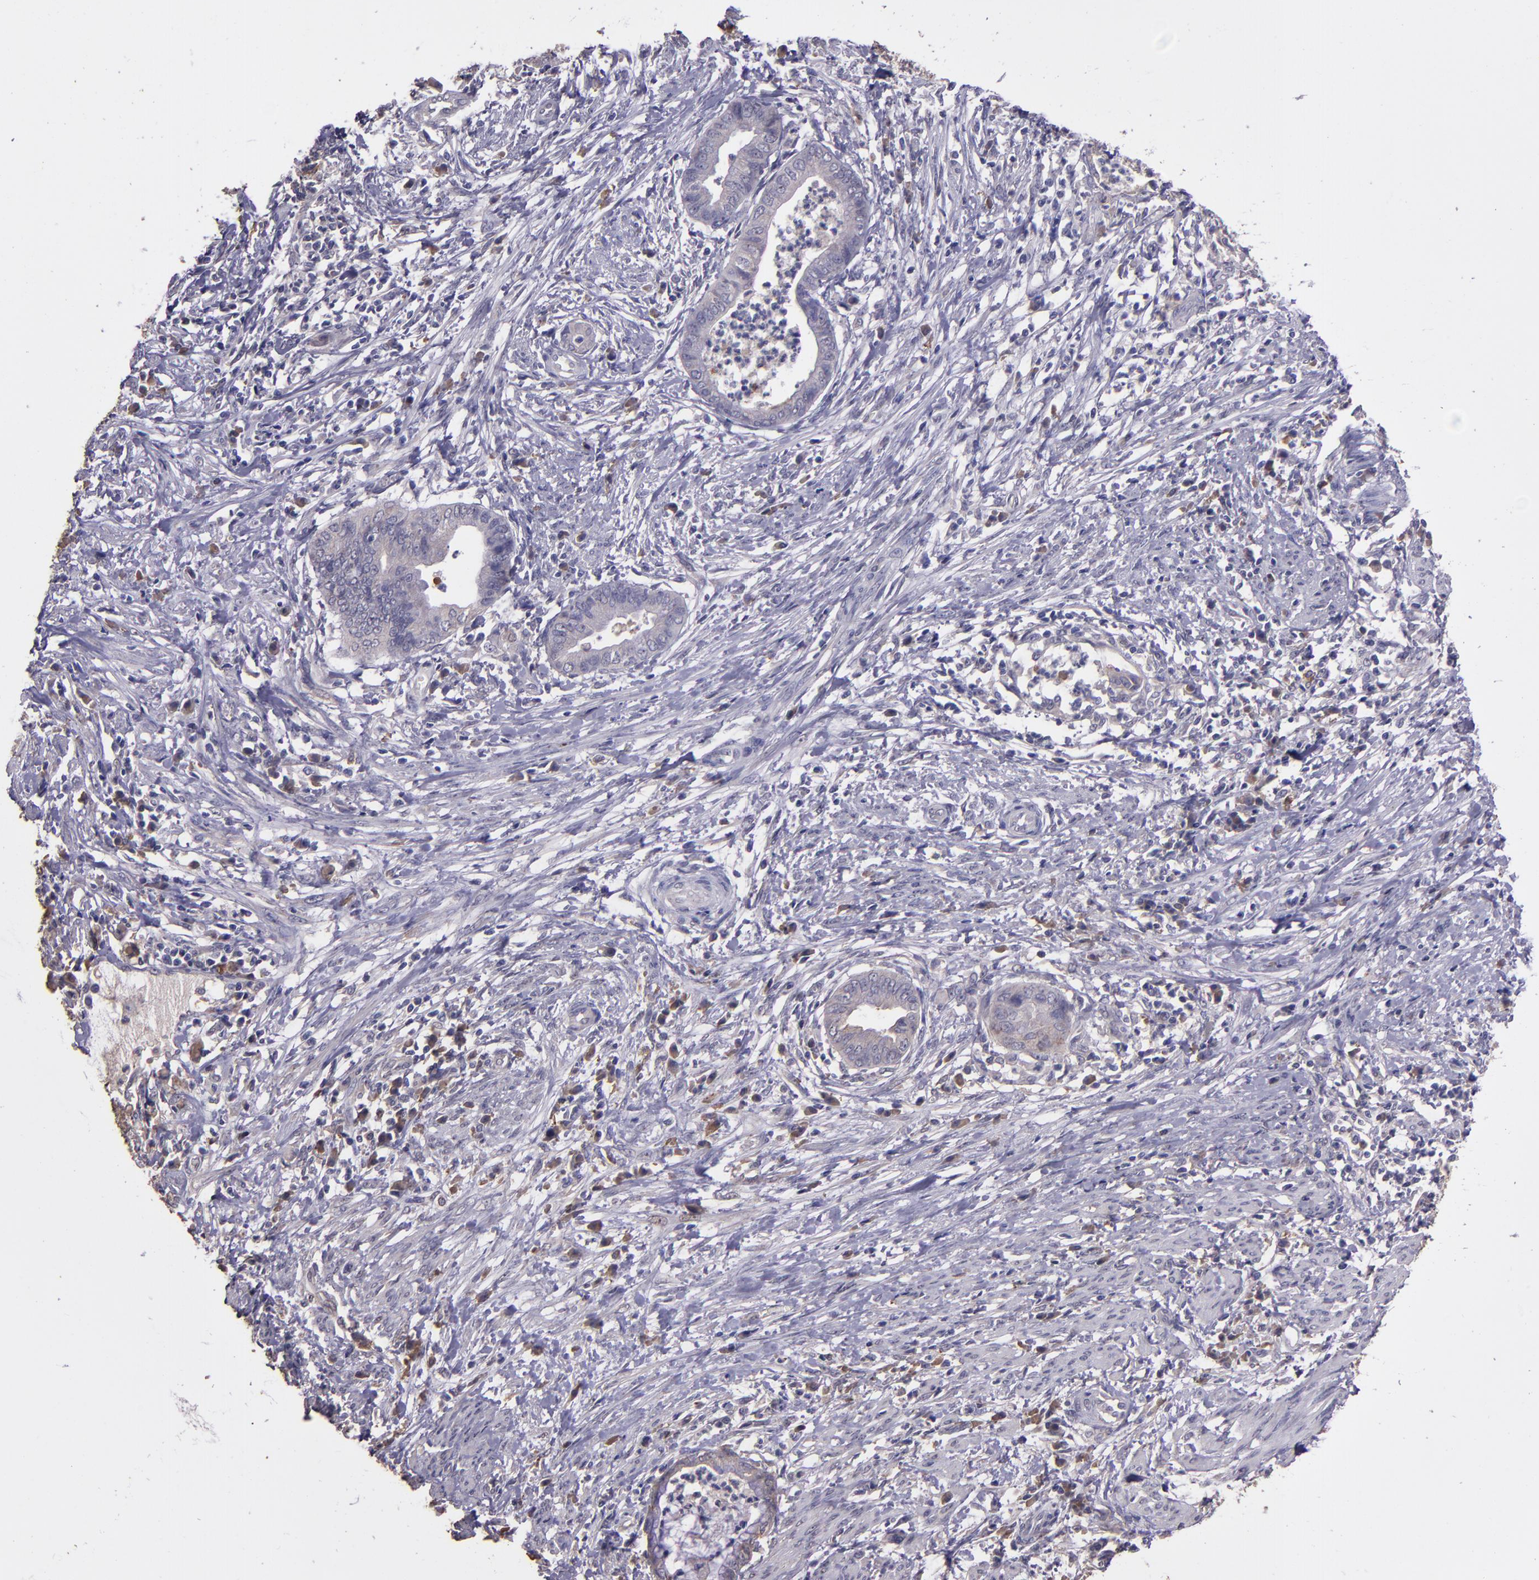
{"staining": {"intensity": "negative", "quantity": "none", "location": "none"}, "tissue": "endometrial cancer", "cell_type": "Tumor cells", "image_type": "cancer", "snomed": [{"axis": "morphology", "description": "Necrosis, NOS"}, {"axis": "morphology", "description": "Adenocarcinoma, NOS"}, {"axis": "topography", "description": "Endometrium"}], "caption": "Immunohistochemistry of human endometrial cancer (adenocarcinoma) shows no positivity in tumor cells. (DAB immunohistochemistry, high magnification).", "gene": "PAPPA", "patient": {"sex": "female", "age": 79}}